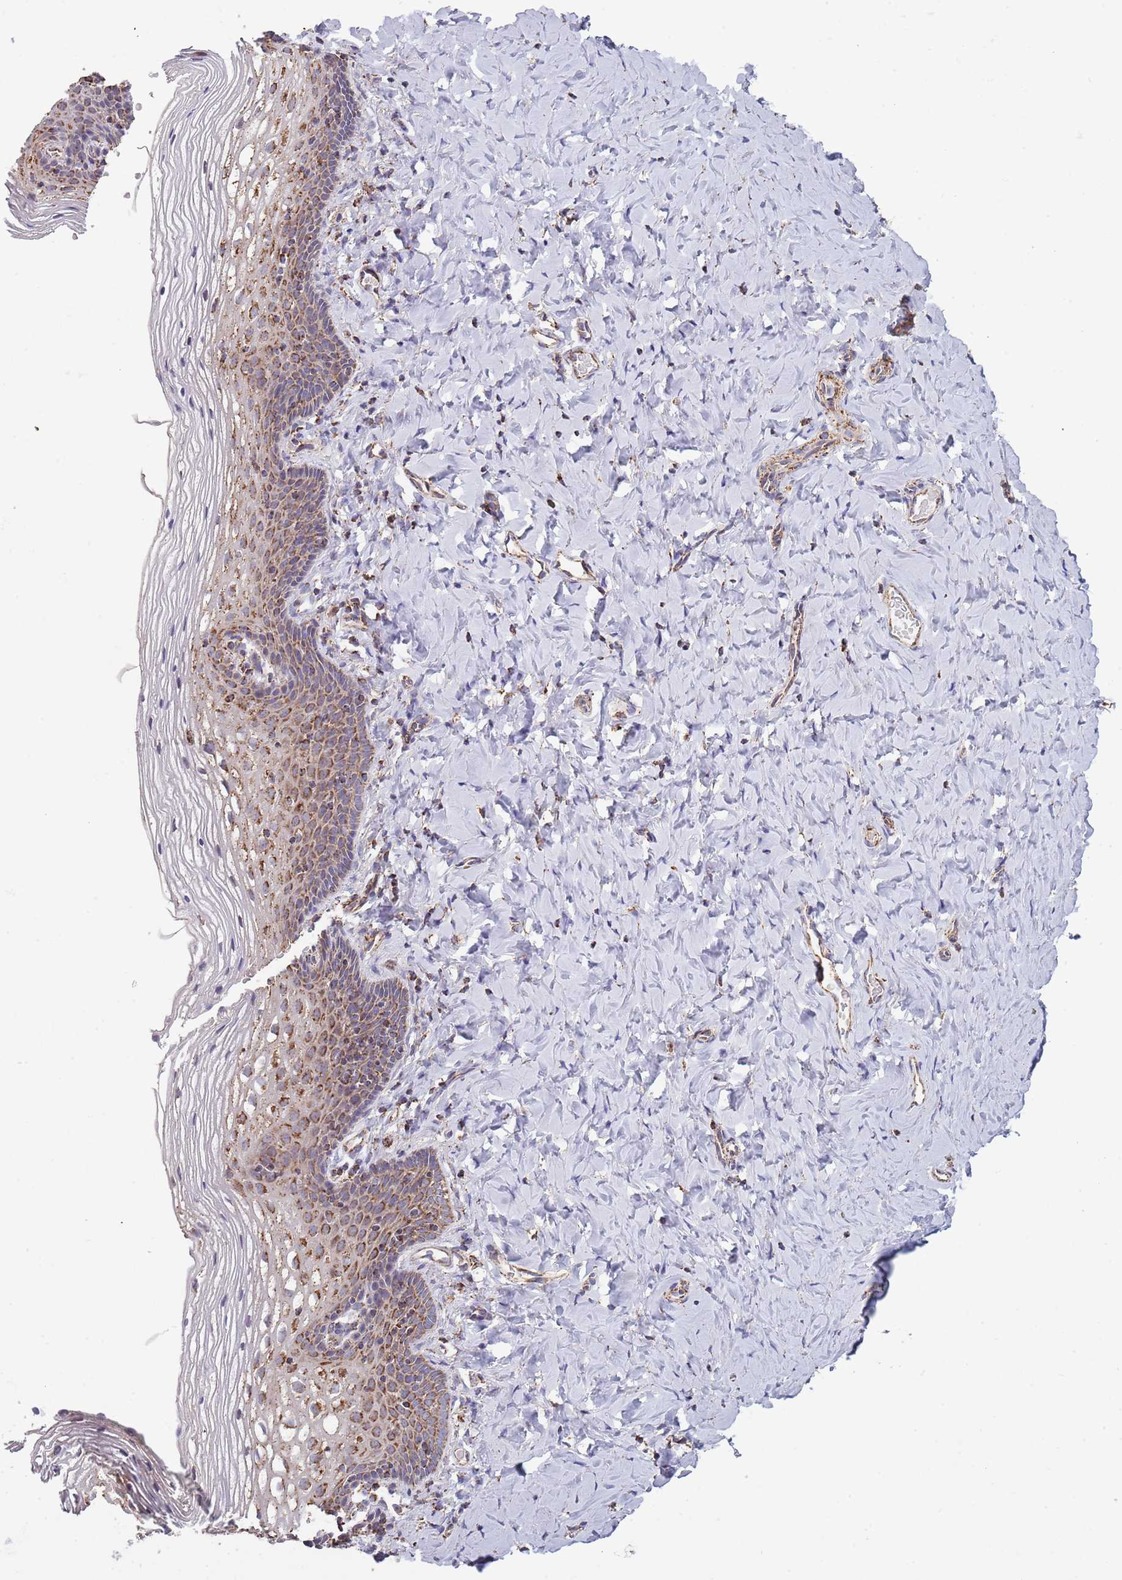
{"staining": {"intensity": "moderate", "quantity": "25%-75%", "location": "cytoplasmic/membranous"}, "tissue": "vagina", "cell_type": "Squamous epithelial cells", "image_type": "normal", "snomed": [{"axis": "morphology", "description": "Normal tissue, NOS"}, {"axis": "topography", "description": "Vagina"}], "caption": "Moderate cytoplasmic/membranous protein expression is present in about 25%-75% of squamous epithelial cells in vagina.", "gene": "VPS16", "patient": {"sex": "female", "age": 60}}